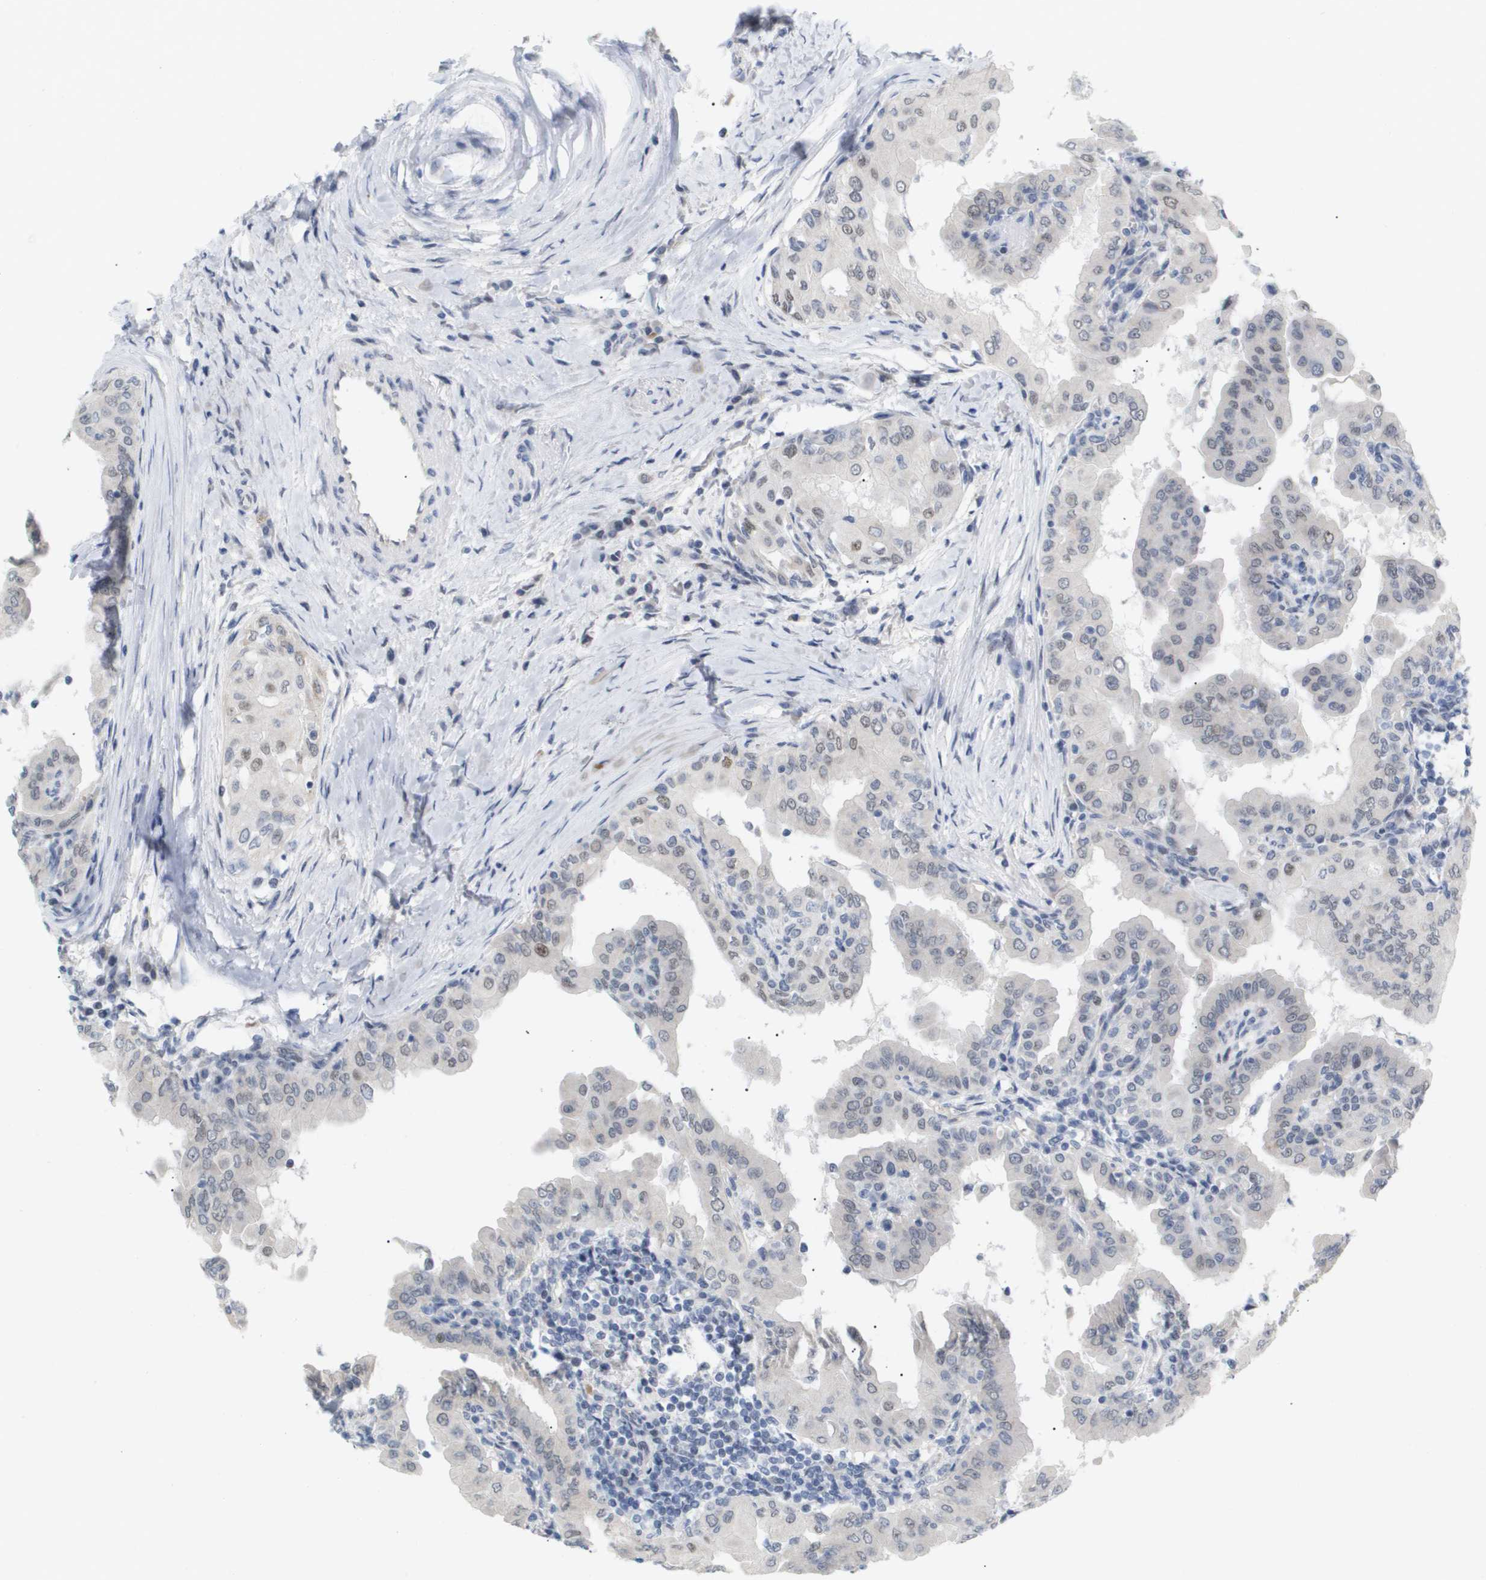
{"staining": {"intensity": "weak", "quantity": "<25%", "location": "nuclear"}, "tissue": "thyroid cancer", "cell_type": "Tumor cells", "image_type": "cancer", "snomed": [{"axis": "morphology", "description": "Papillary adenocarcinoma, NOS"}, {"axis": "topography", "description": "Thyroid gland"}], "caption": "Papillary adenocarcinoma (thyroid) stained for a protein using immunohistochemistry reveals no positivity tumor cells.", "gene": "PPARD", "patient": {"sex": "male", "age": 33}}